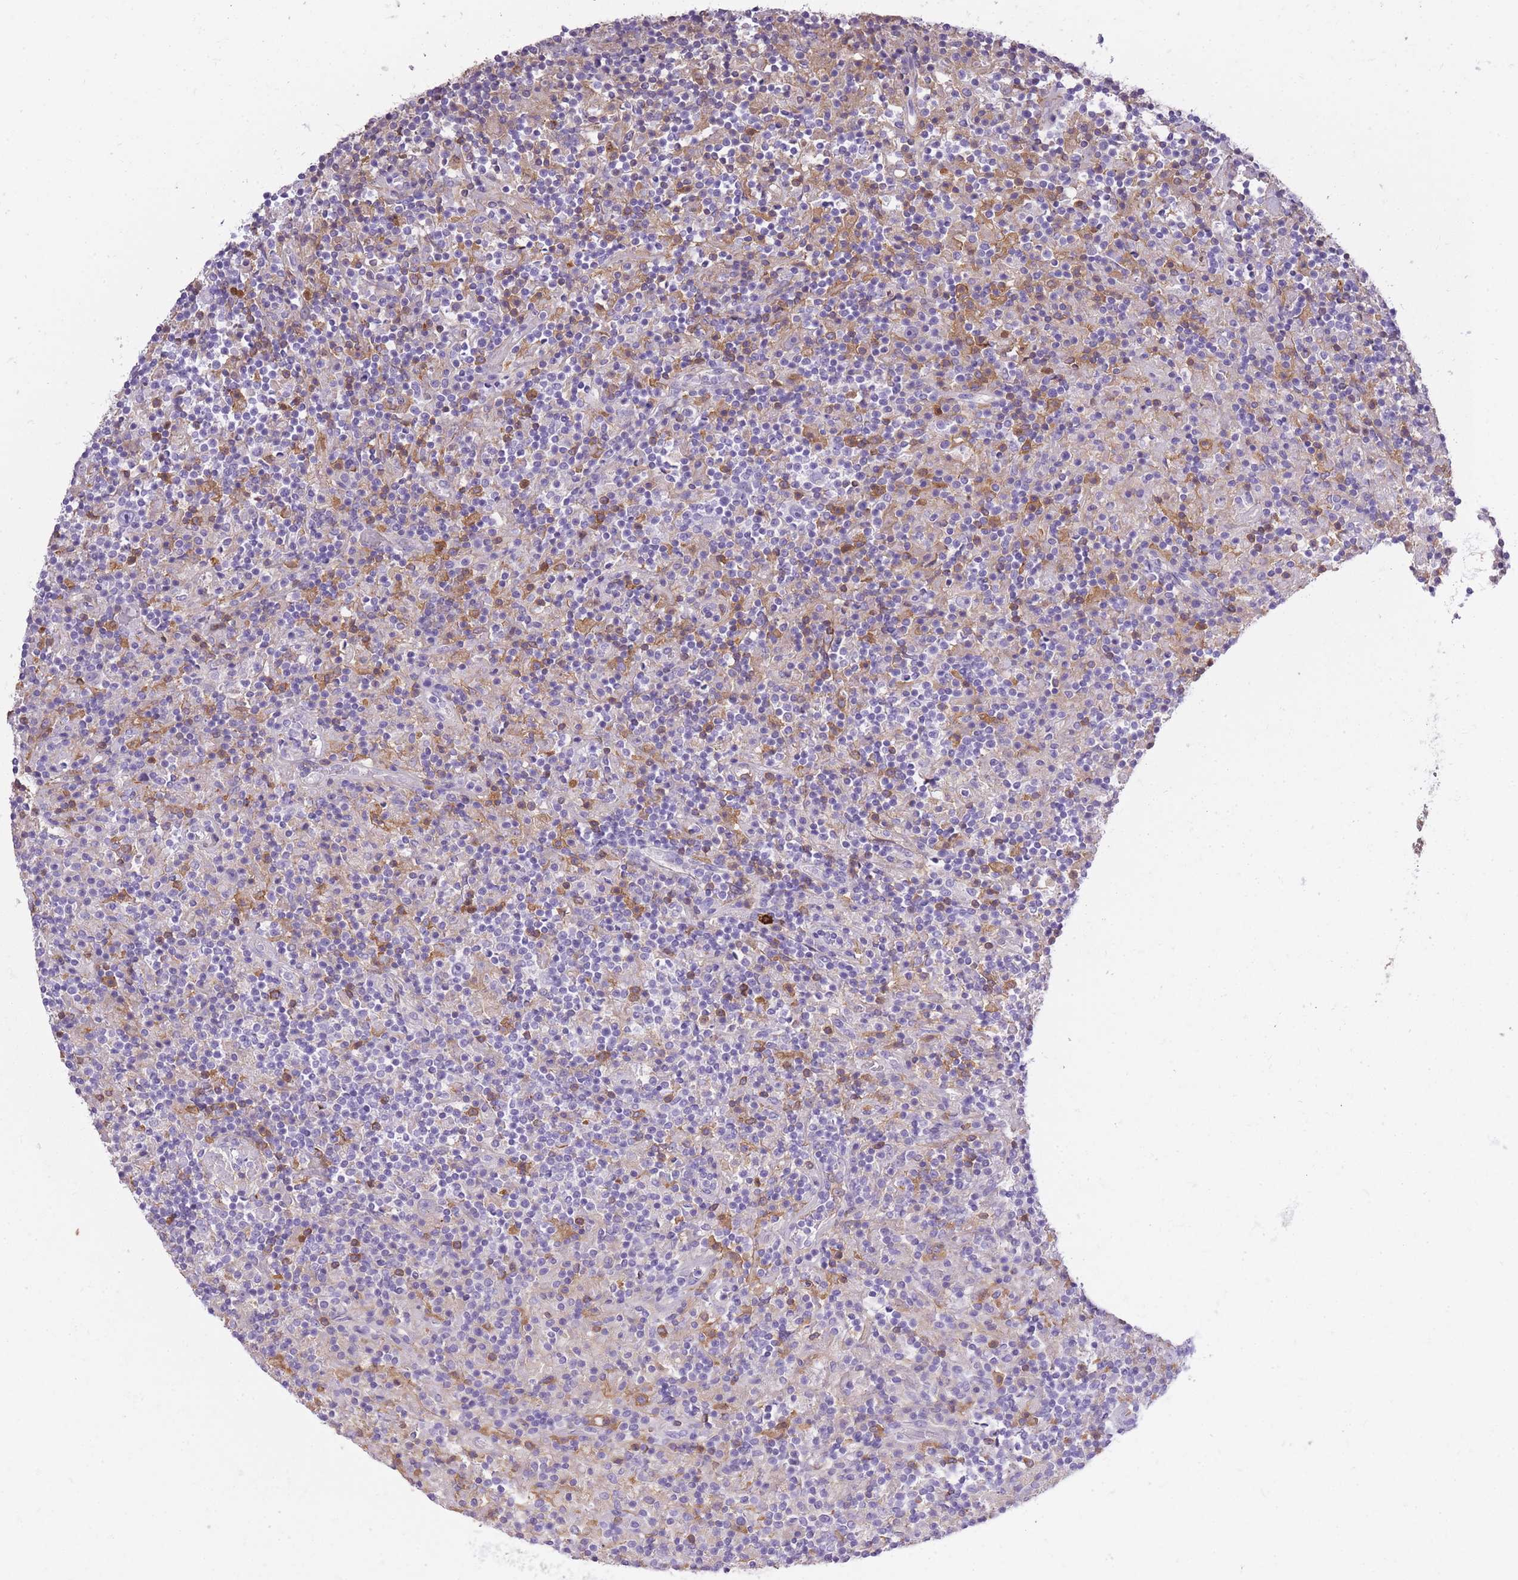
{"staining": {"intensity": "negative", "quantity": "none", "location": "none"}, "tissue": "lymphoma", "cell_type": "Tumor cells", "image_type": "cancer", "snomed": [{"axis": "morphology", "description": "Hodgkin's disease, NOS"}, {"axis": "topography", "description": "Lymph node"}], "caption": "Human Hodgkin's disease stained for a protein using IHC demonstrates no positivity in tumor cells.", "gene": "IGKV1D-42", "patient": {"sex": "male", "age": 70}}